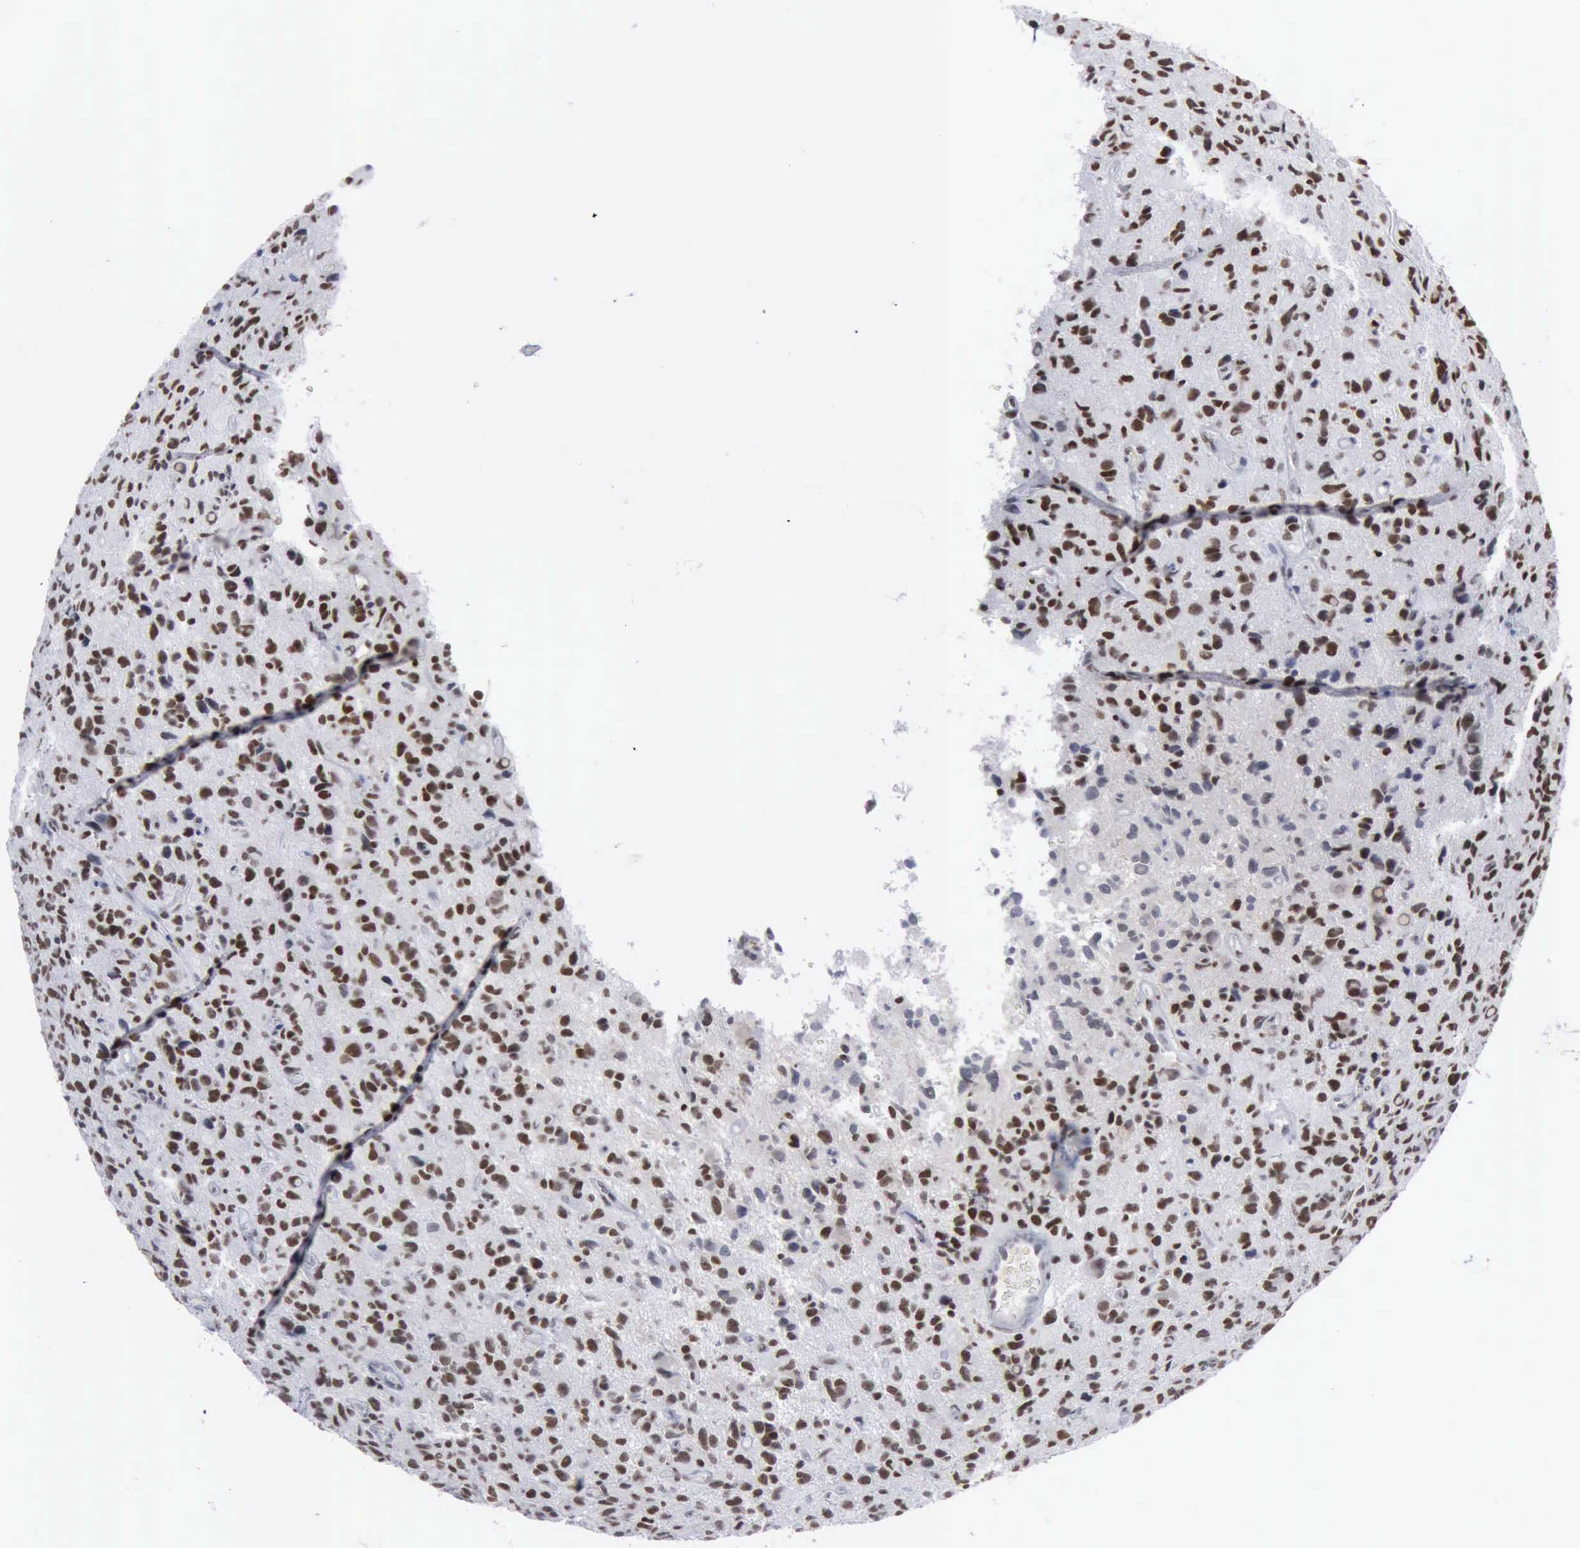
{"staining": {"intensity": "strong", "quantity": ">75%", "location": "nuclear"}, "tissue": "glioma", "cell_type": "Tumor cells", "image_type": "cancer", "snomed": [{"axis": "morphology", "description": "Glioma, malignant, High grade"}, {"axis": "topography", "description": "Brain"}], "caption": "Tumor cells demonstrate strong nuclear staining in approximately >75% of cells in high-grade glioma (malignant).", "gene": "XPA", "patient": {"sex": "male", "age": 77}}